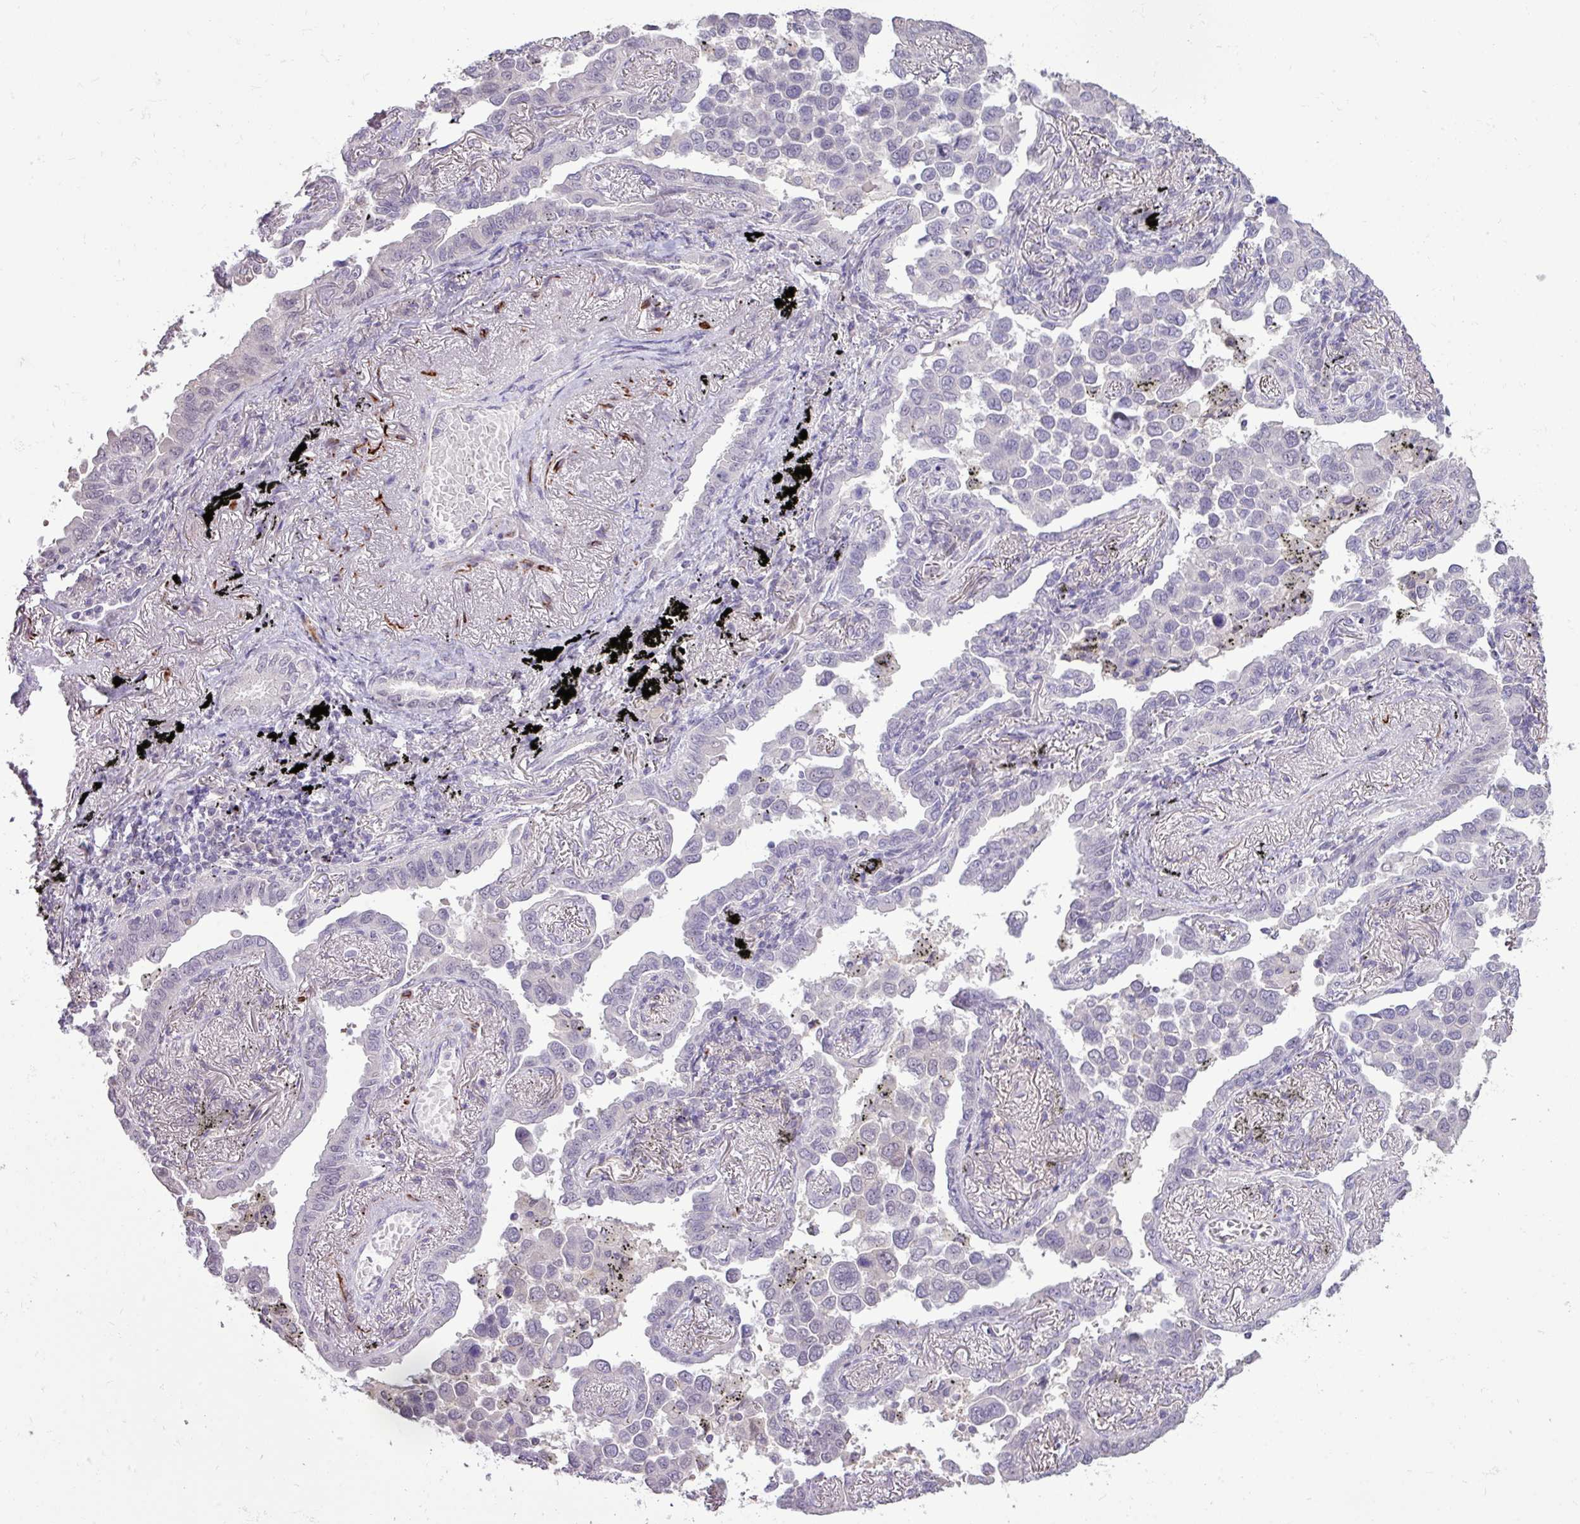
{"staining": {"intensity": "negative", "quantity": "none", "location": "none"}, "tissue": "lung cancer", "cell_type": "Tumor cells", "image_type": "cancer", "snomed": [{"axis": "morphology", "description": "Adenocarcinoma, NOS"}, {"axis": "topography", "description": "Lung"}], "caption": "Tumor cells show no significant positivity in adenocarcinoma (lung). (DAB IHC visualized using brightfield microscopy, high magnification).", "gene": "RIPPLY1", "patient": {"sex": "male", "age": 67}}